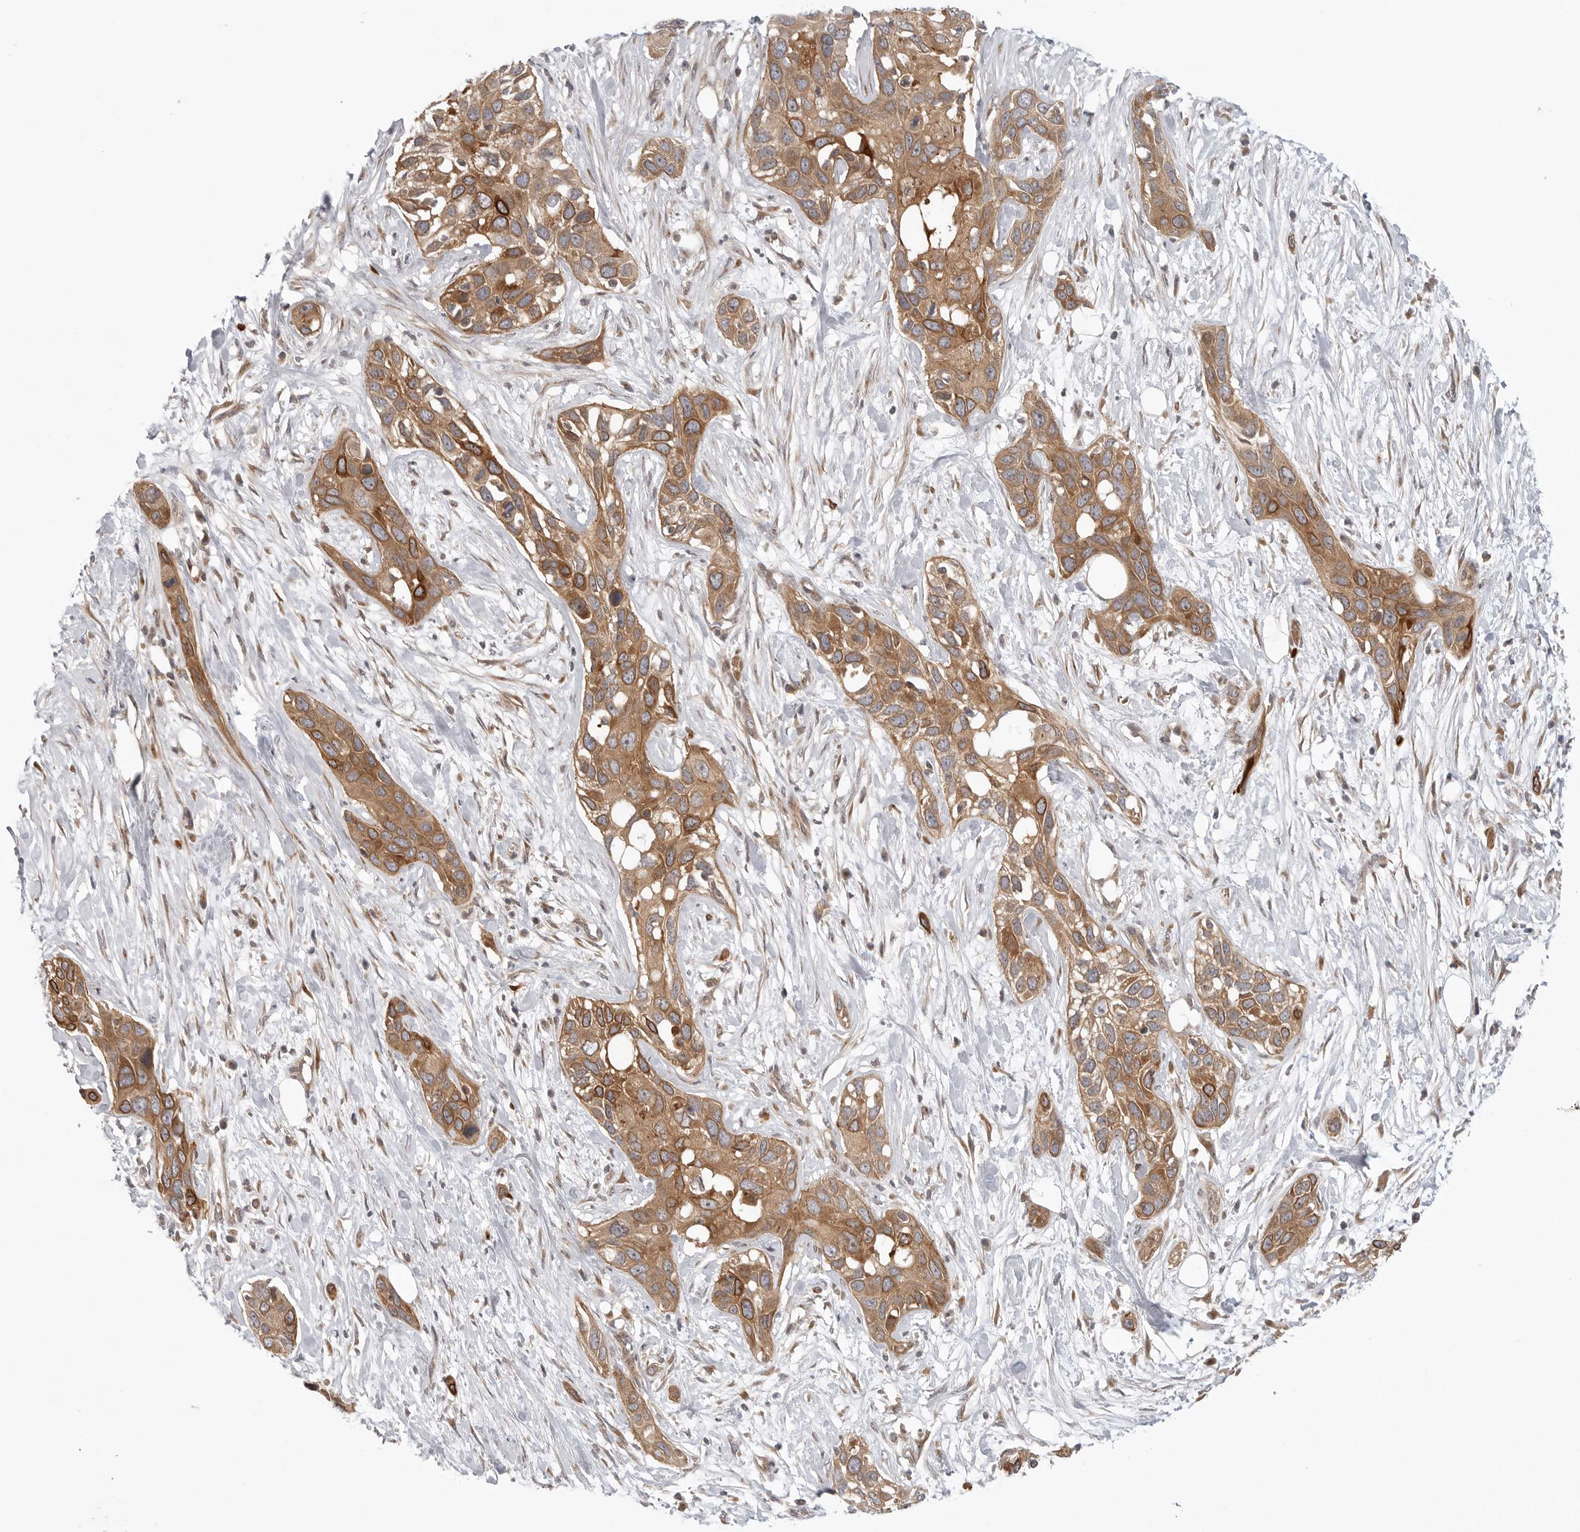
{"staining": {"intensity": "moderate", "quantity": ">75%", "location": "cytoplasmic/membranous"}, "tissue": "pancreatic cancer", "cell_type": "Tumor cells", "image_type": "cancer", "snomed": [{"axis": "morphology", "description": "Adenocarcinoma, NOS"}, {"axis": "topography", "description": "Pancreas"}], "caption": "Human pancreatic cancer stained for a protein (brown) shows moderate cytoplasmic/membranous positive positivity in approximately >75% of tumor cells.", "gene": "CCPG1", "patient": {"sex": "female", "age": 60}}